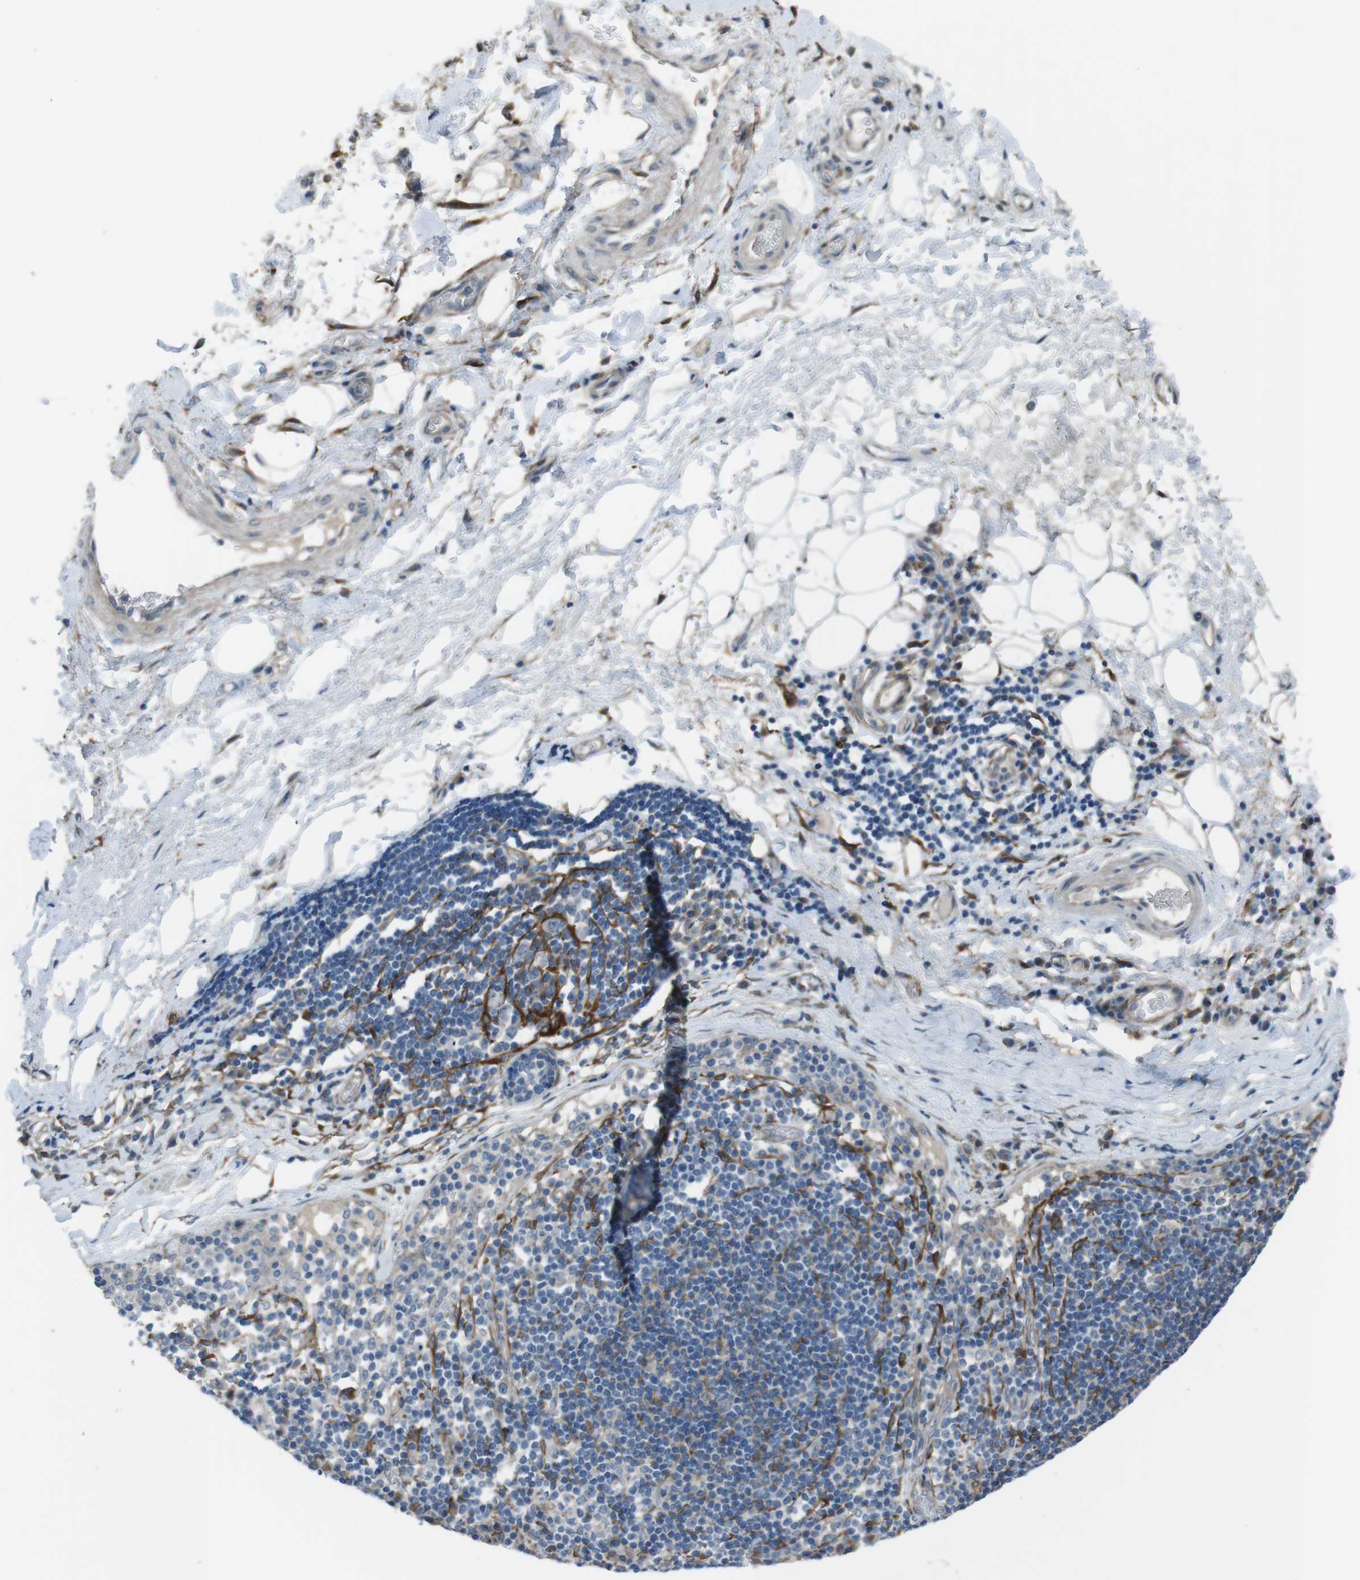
{"staining": {"intensity": "negative", "quantity": "none", "location": "none"}, "tissue": "adipose tissue", "cell_type": "Adipocytes", "image_type": "normal", "snomed": [{"axis": "morphology", "description": "Normal tissue, NOS"}, {"axis": "morphology", "description": "Adenocarcinoma, NOS"}, {"axis": "topography", "description": "Esophagus"}], "caption": "A high-resolution micrograph shows immunohistochemistry (IHC) staining of unremarkable adipose tissue, which displays no significant positivity in adipocytes.", "gene": "ANK2", "patient": {"sex": "male", "age": 62}}